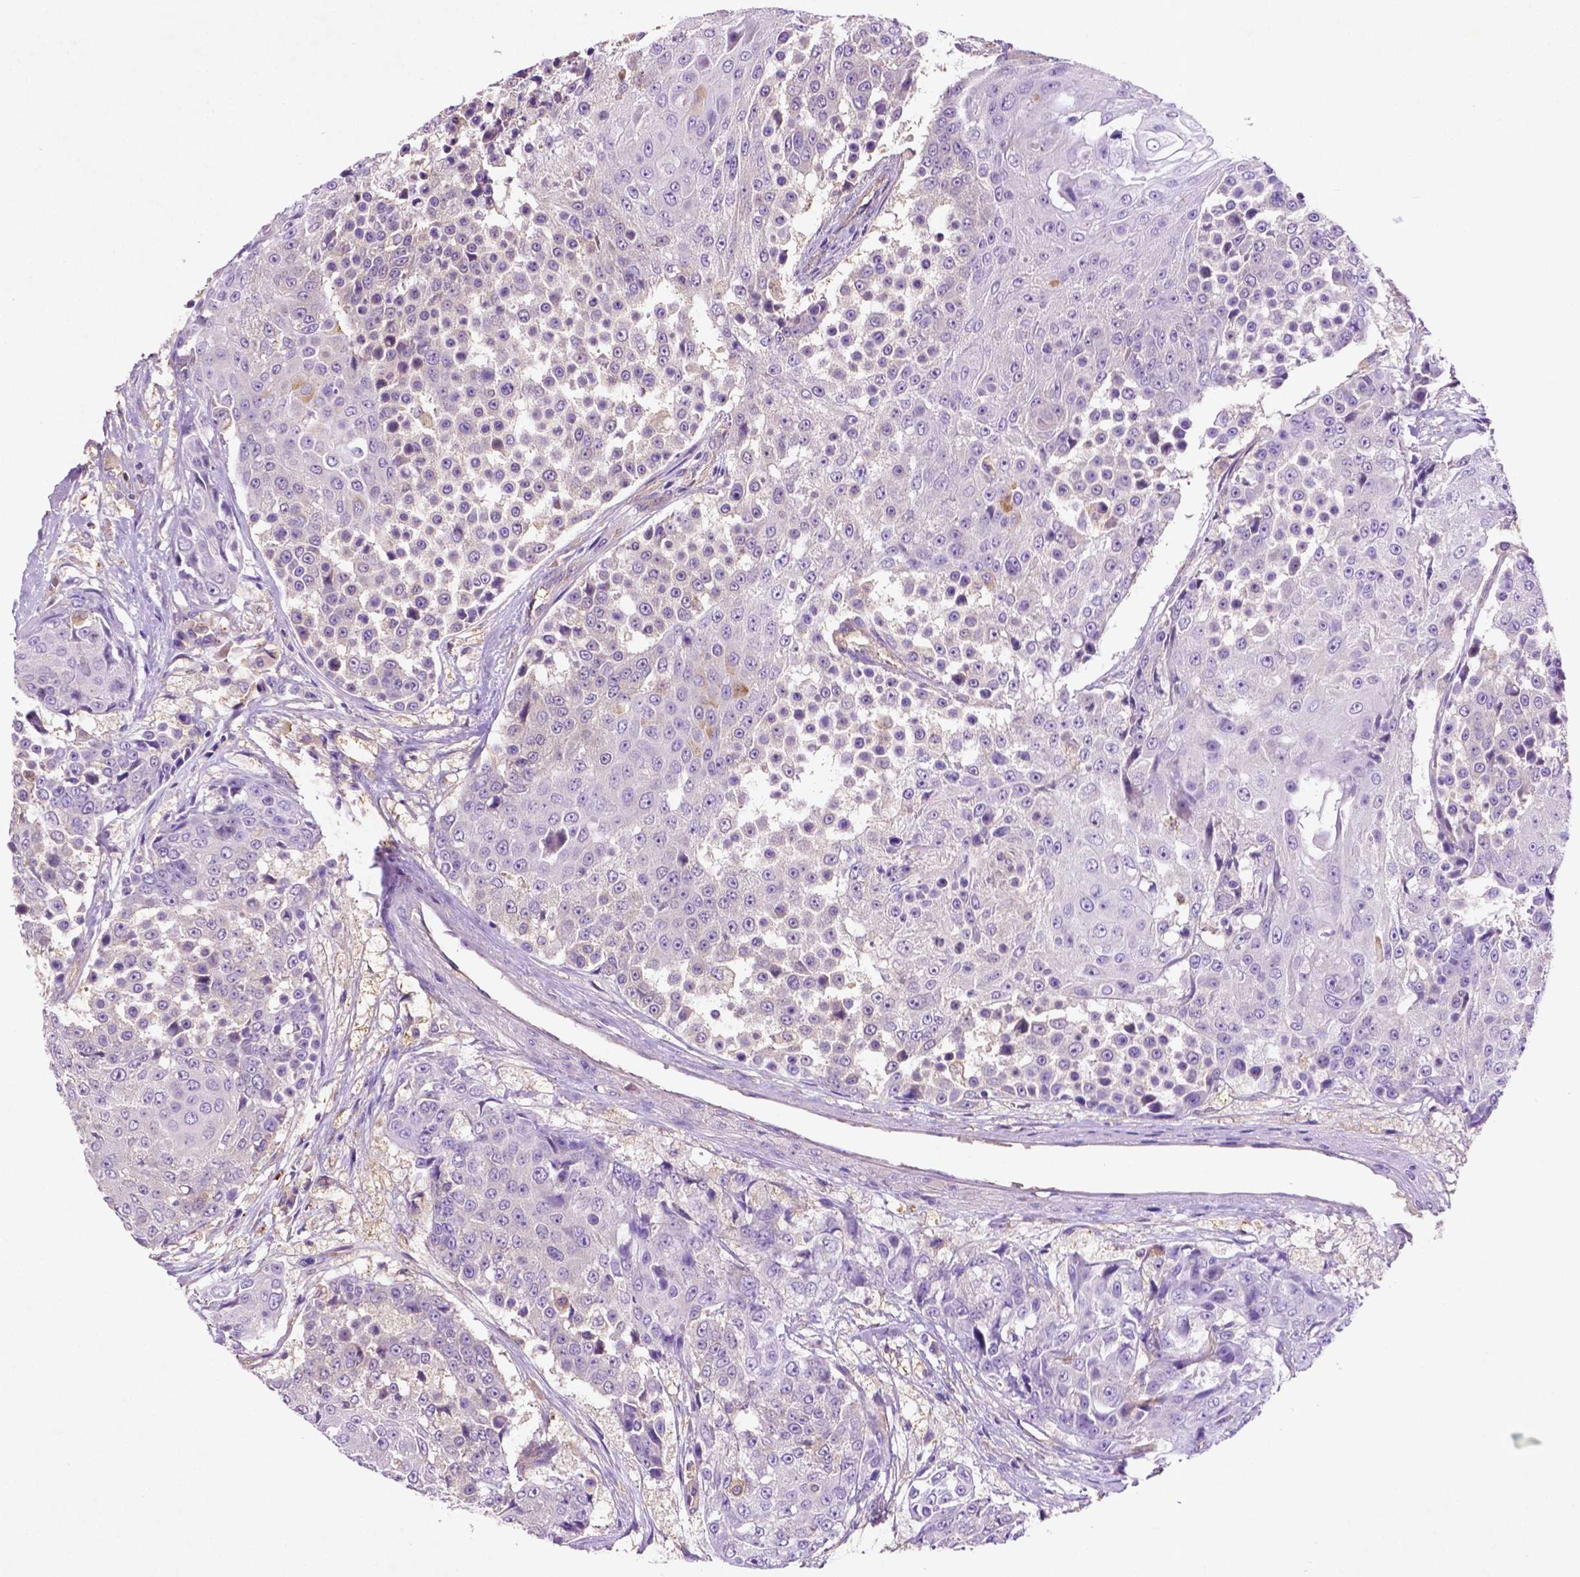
{"staining": {"intensity": "negative", "quantity": "none", "location": "none"}, "tissue": "urothelial cancer", "cell_type": "Tumor cells", "image_type": "cancer", "snomed": [{"axis": "morphology", "description": "Urothelial carcinoma, High grade"}, {"axis": "topography", "description": "Urinary bladder"}], "caption": "This is a histopathology image of immunohistochemistry staining of urothelial cancer, which shows no staining in tumor cells.", "gene": "GDPD5", "patient": {"sex": "female", "age": 63}}